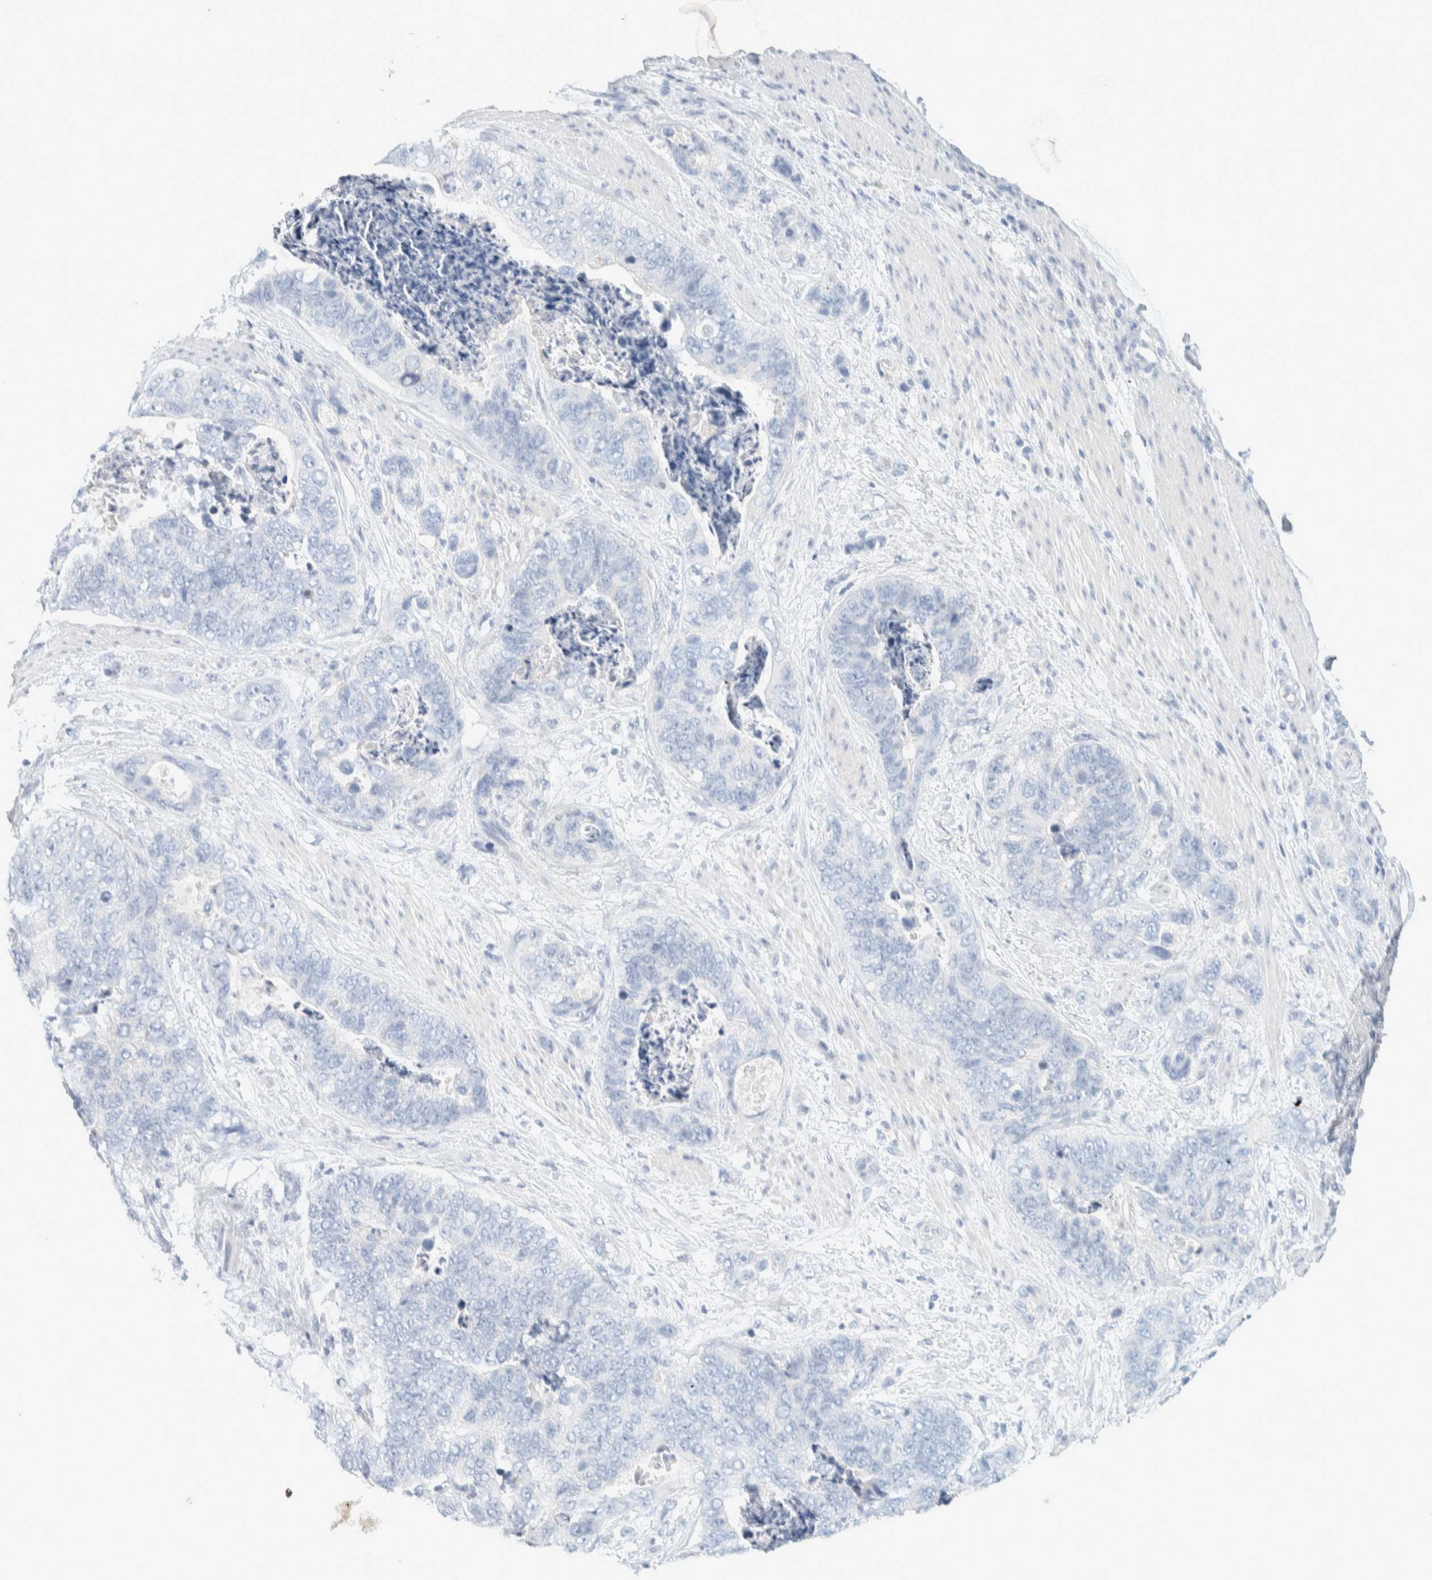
{"staining": {"intensity": "negative", "quantity": "none", "location": "none"}, "tissue": "stomach cancer", "cell_type": "Tumor cells", "image_type": "cancer", "snomed": [{"axis": "morphology", "description": "Normal tissue, NOS"}, {"axis": "morphology", "description": "Adenocarcinoma, NOS"}, {"axis": "topography", "description": "Stomach"}], "caption": "Stomach cancer (adenocarcinoma) was stained to show a protein in brown. There is no significant positivity in tumor cells. (Stains: DAB (3,3'-diaminobenzidine) immunohistochemistry with hematoxylin counter stain, Microscopy: brightfield microscopy at high magnification).", "gene": "ALOX12B", "patient": {"sex": "female", "age": 89}}